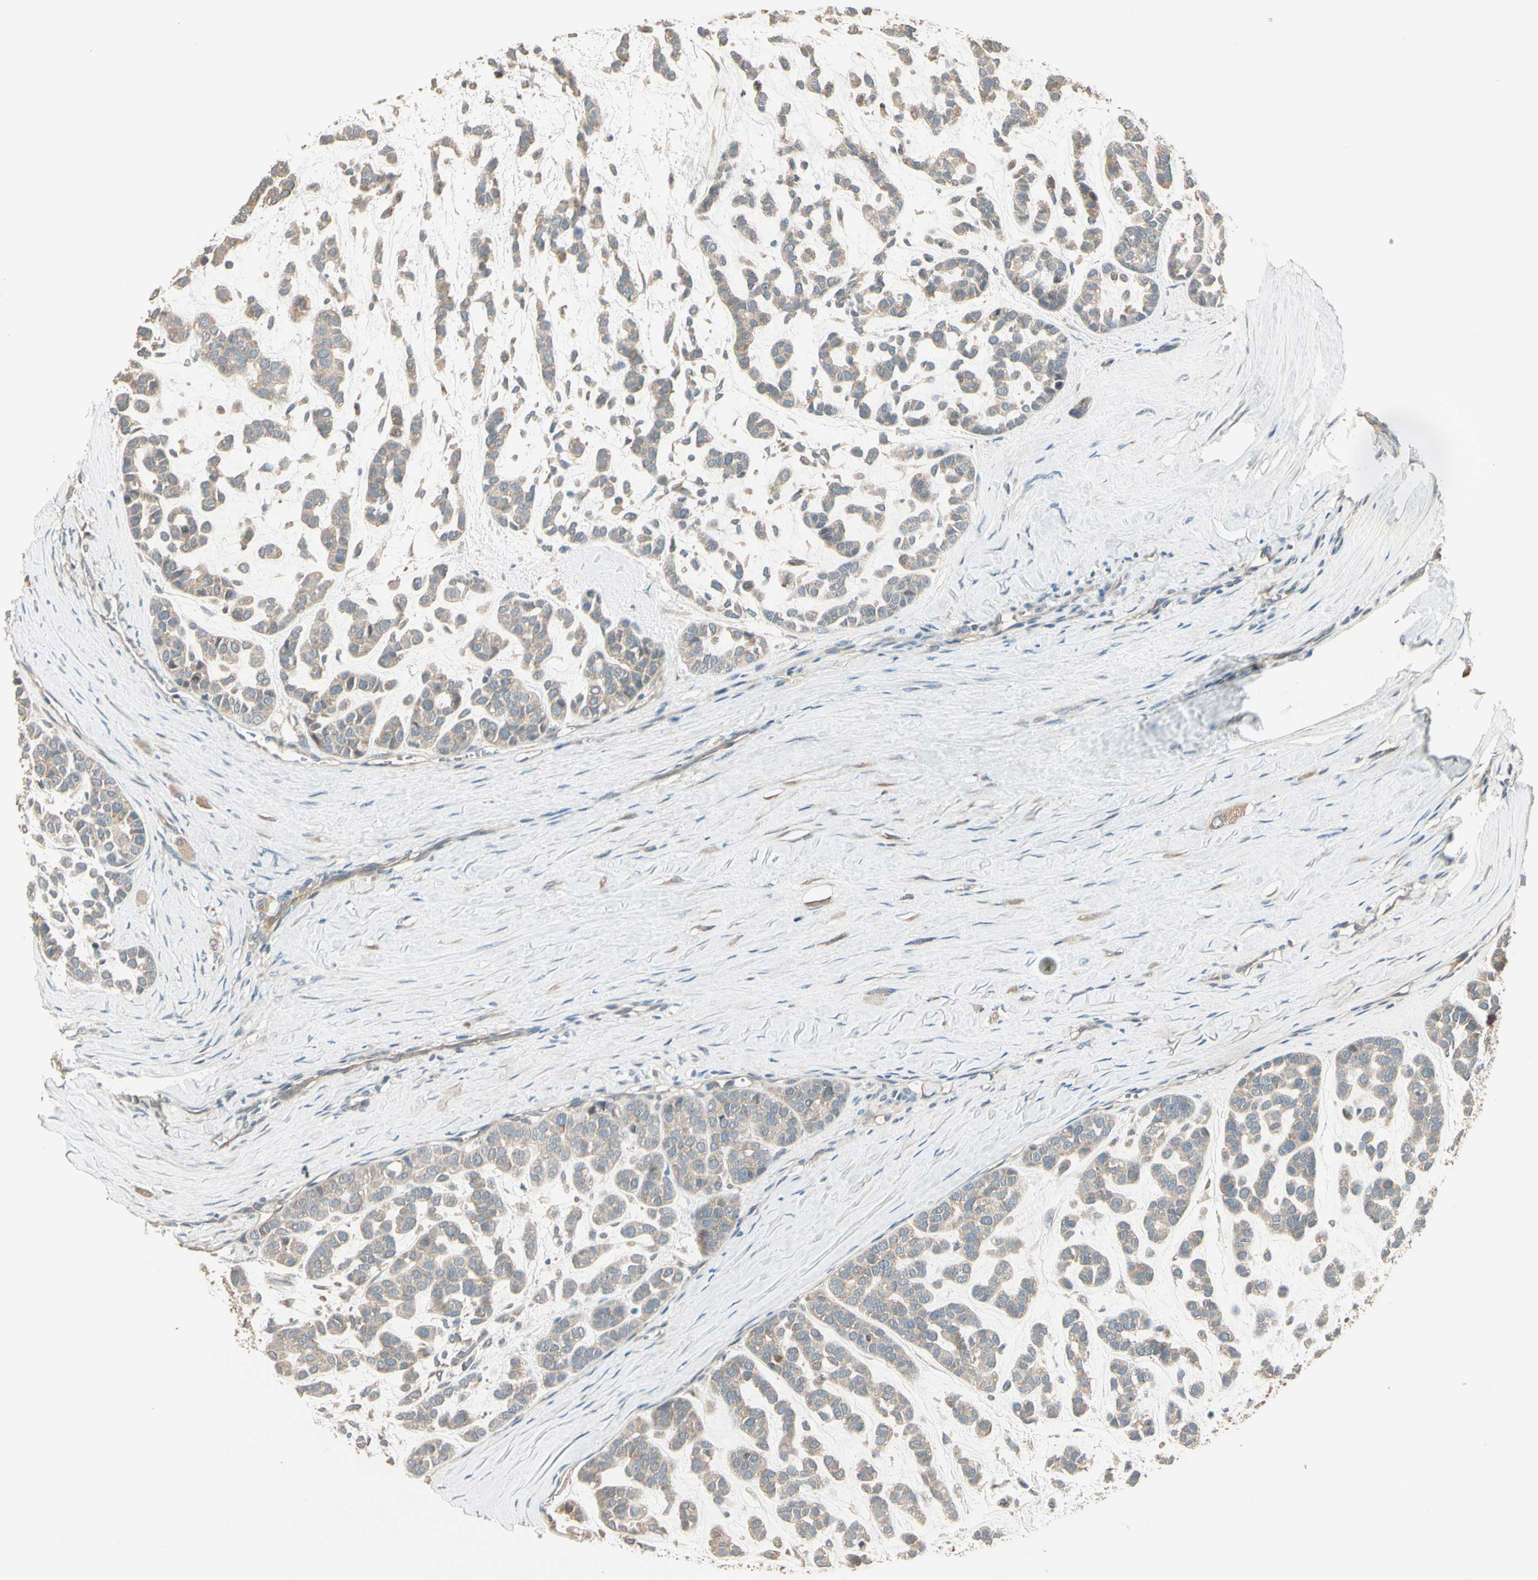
{"staining": {"intensity": "weak", "quantity": ">75%", "location": "cytoplasmic/membranous"}, "tissue": "head and neck cancer", "cell_type": "Tumor cells", "image_type": "cancer", "snomed": [{"axis": "morphology", "description": "Adenocarcinoma, NOS"}, {"axis": "morphology", "description": "Adenoma, NOS"}, {"axis": "topography", "description": "Head-Neck"}], "caption": "The immunohistochemical stain highlights weak cytoplasmic/membranous expression in tumor cells of head and neck cancer tissue.", "gene": "TNFRSF21", "patient": {"sex": "female", "age": 55}}